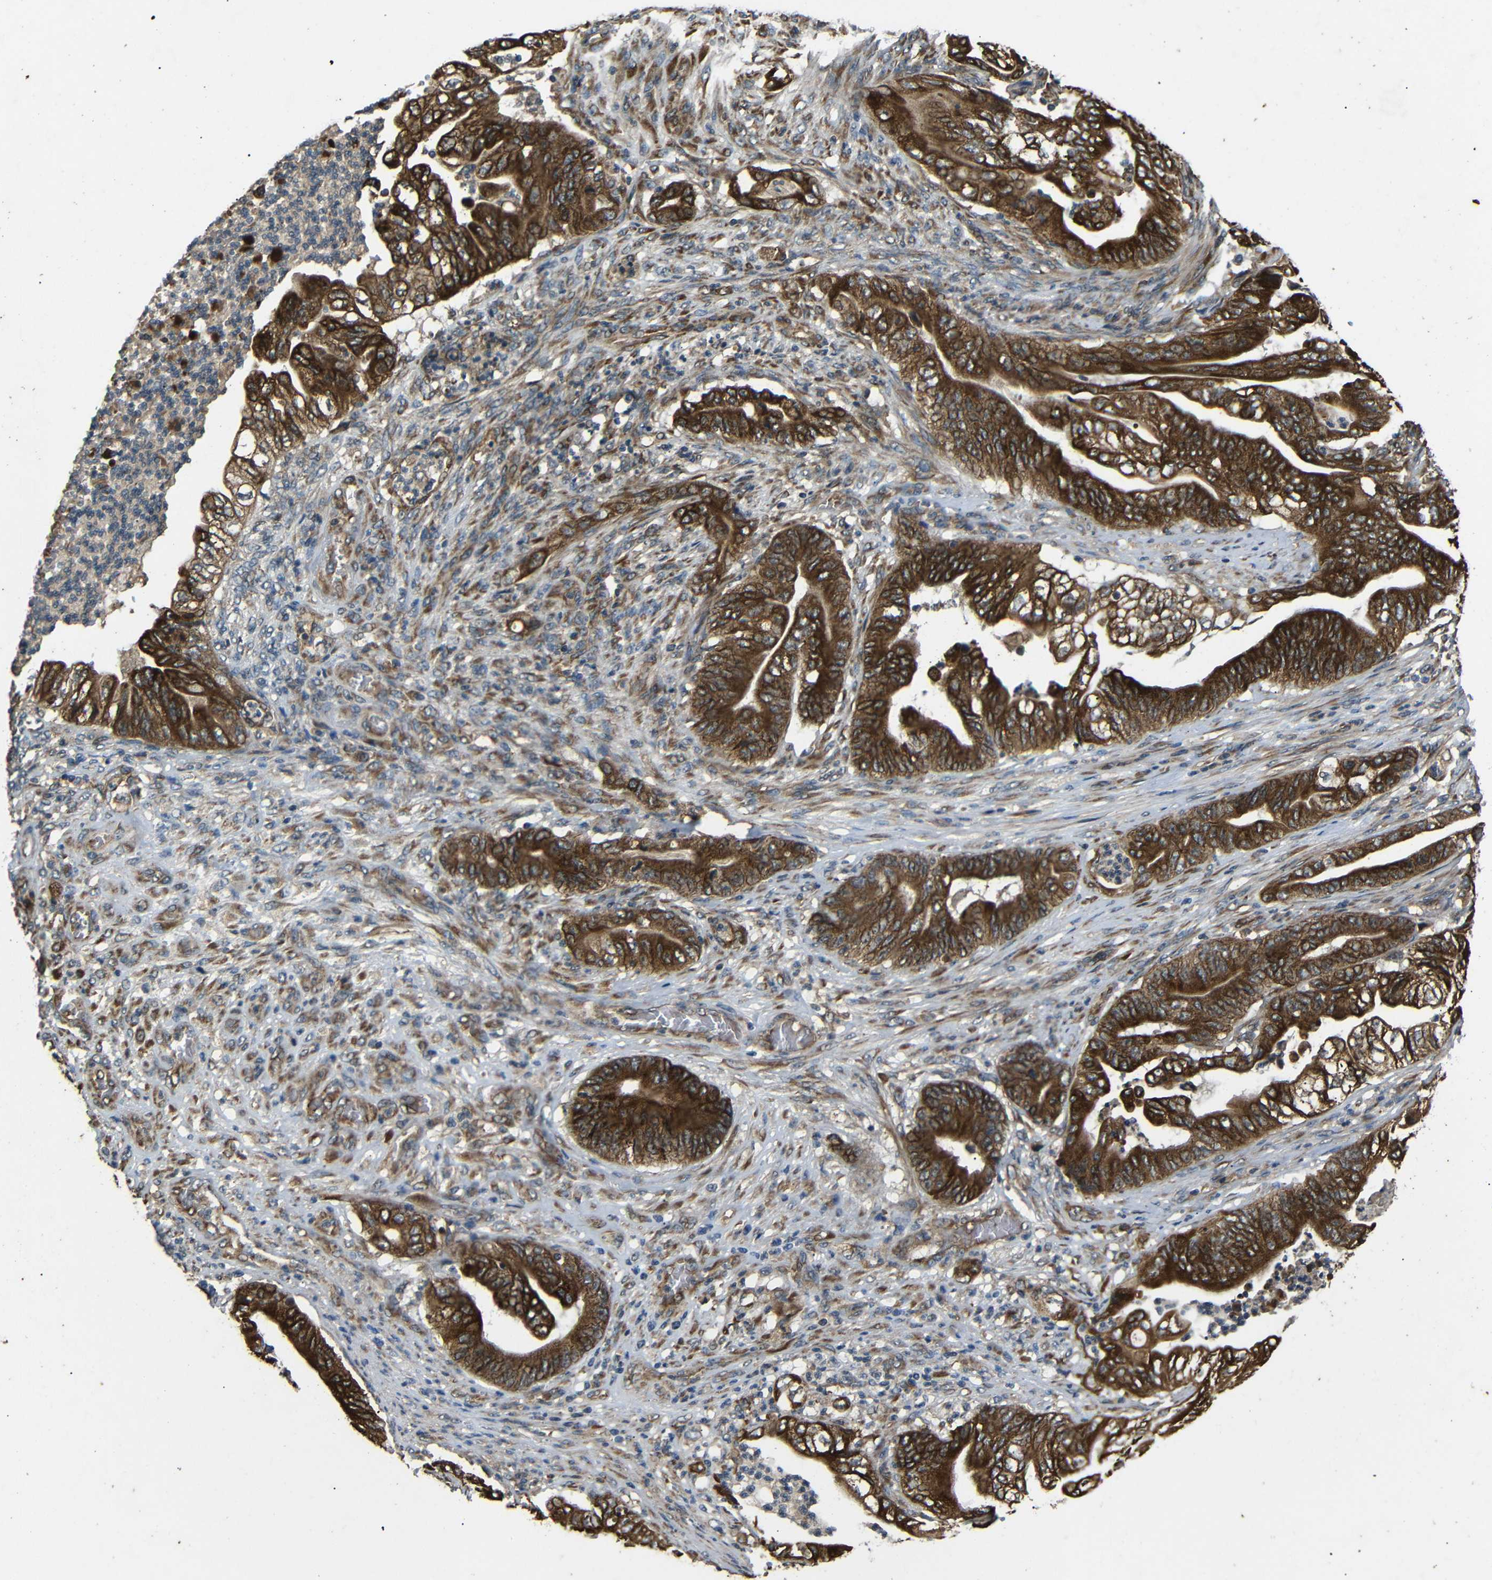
{"staining": {"intensity": "strong", "quantity": ">75%", "location": "cytoplasmic/membranous"}, "tissue": "stomach cancer", "cell_type": "Tumor cells", "image_type": "cancer", "snomed": [{"axis": "morphology", "description": "Adenocarcinoma, NOS"}, {"axis": "topography", "description": "Stomach"}], "caption": "Stomach cancer tissue exhibits strong cytoplasmic/membranous positivity in about >75% of tumor cells", "gene": "TRPC1", "patient": {"sex": "female", "age": 73}}